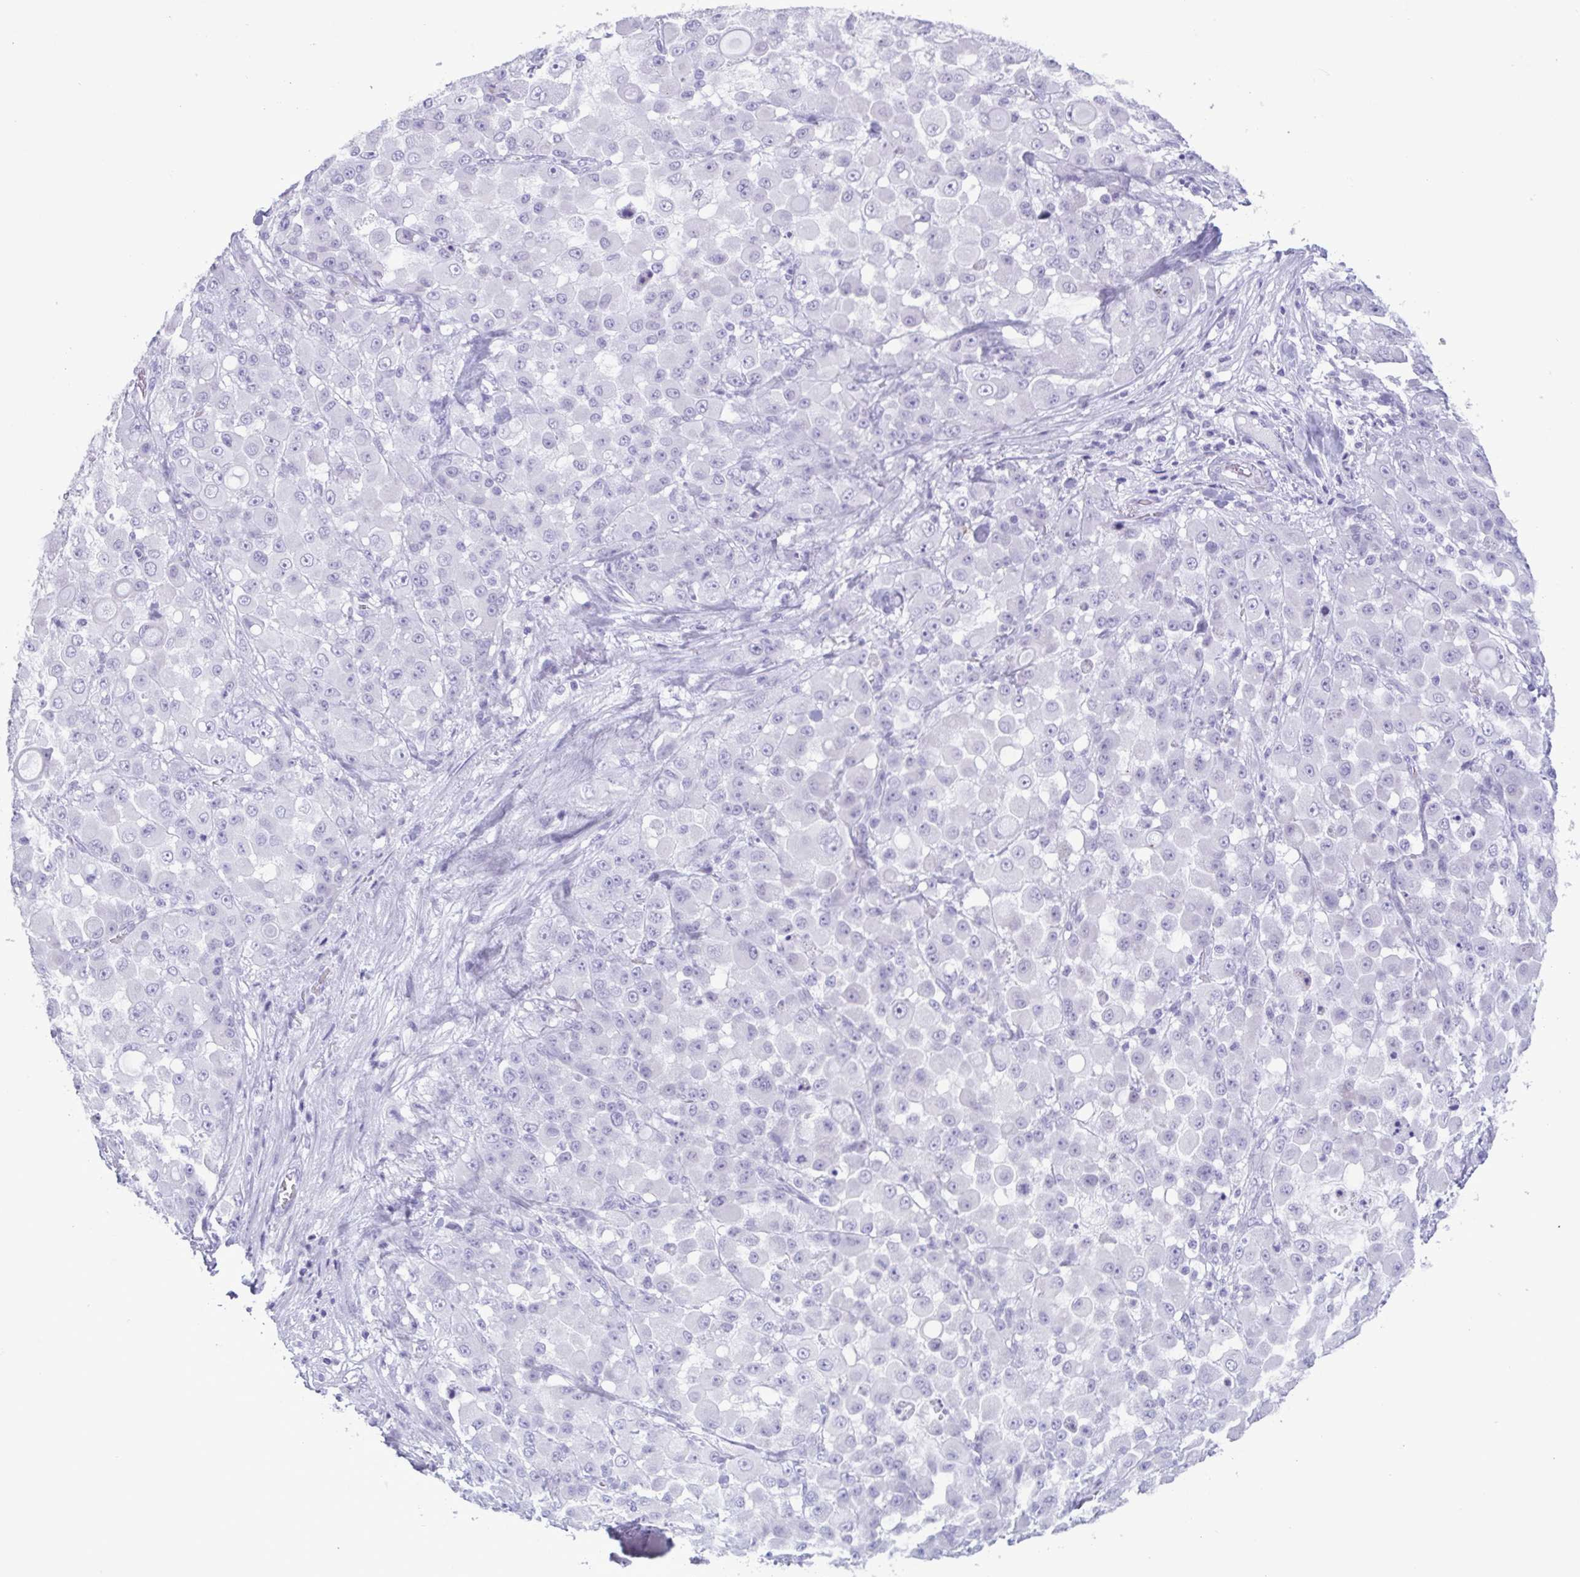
{"staining": {"intensity": "negative", "quantity": "none", "location": "none"}, "tissue": "stomach cancer", "cell_type": "Tumor cells", "image_type": "cancer", "snomed": [{"axis": "morphology", "description": "Adenocarcinoma, NOS"}, {"axis": "topography", "description": "Stomach"}], "caption": "The IHC image has no significant positivity in tumor cells of adenocarcinoma (stomach) tissue.", "gene": "LTF", "patient": {"sex": "female", "age": 76}}